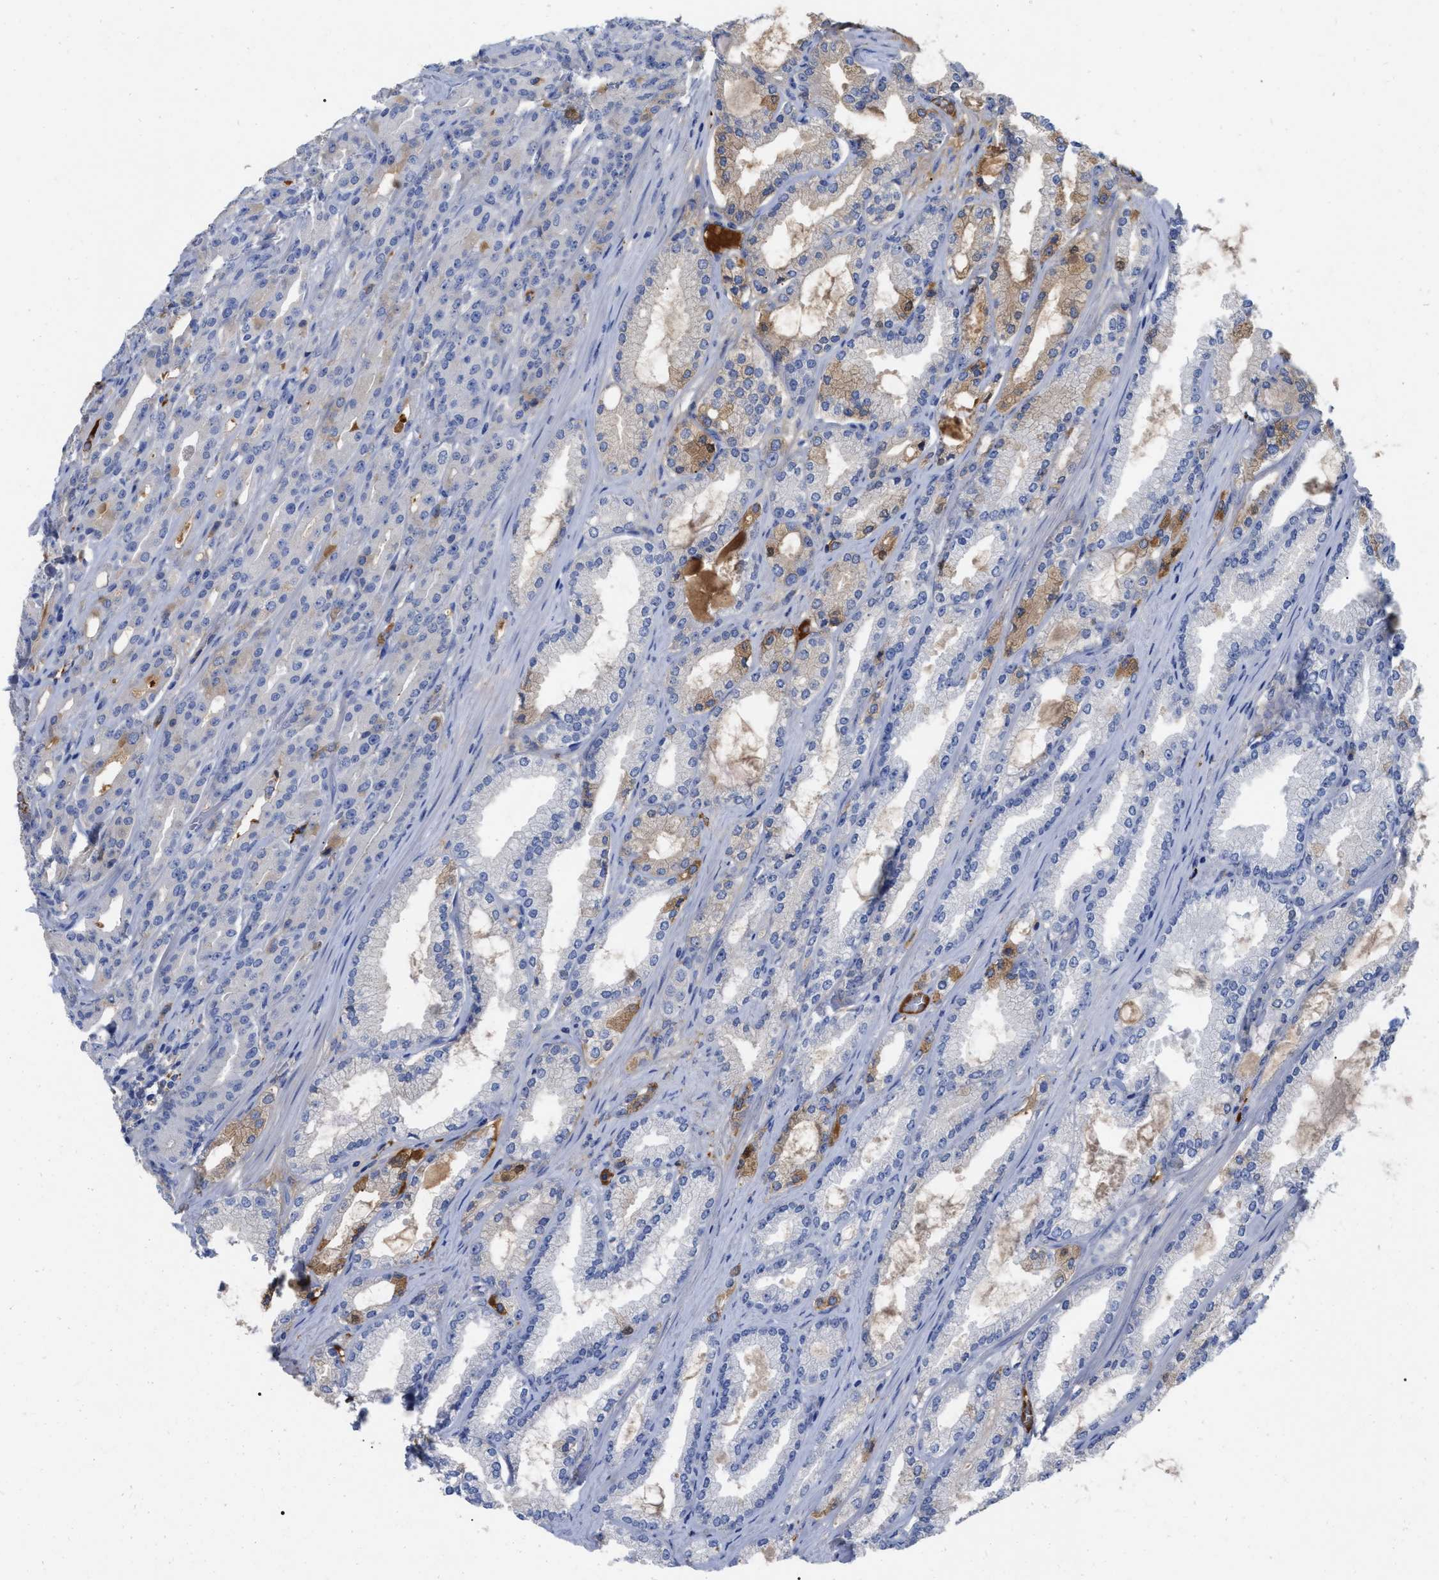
{"staining": {"intensity": "weak", "quantity": "<25%", "location": "cytoplasmic/membranous"}, "tissue": "prostate cancer", "cell_type": "Tumor cells", "image_type": "cancer", "snomed": [{"axis": "morphology", "description": "Adenocarcinoma, High grade"}, {"axis": "topography", "description": "Prostate"}], "caption": "IHC micrograph of neoplastic tissue: human adenocarcinoma (high-grade) (prostate) stained with DAB (3,3'-diaminobenzidine) exhibits no significant protein staining in tumor cells.", "gene": "IGHV5-51", "patient": {"sex": "male", "age": 71}}